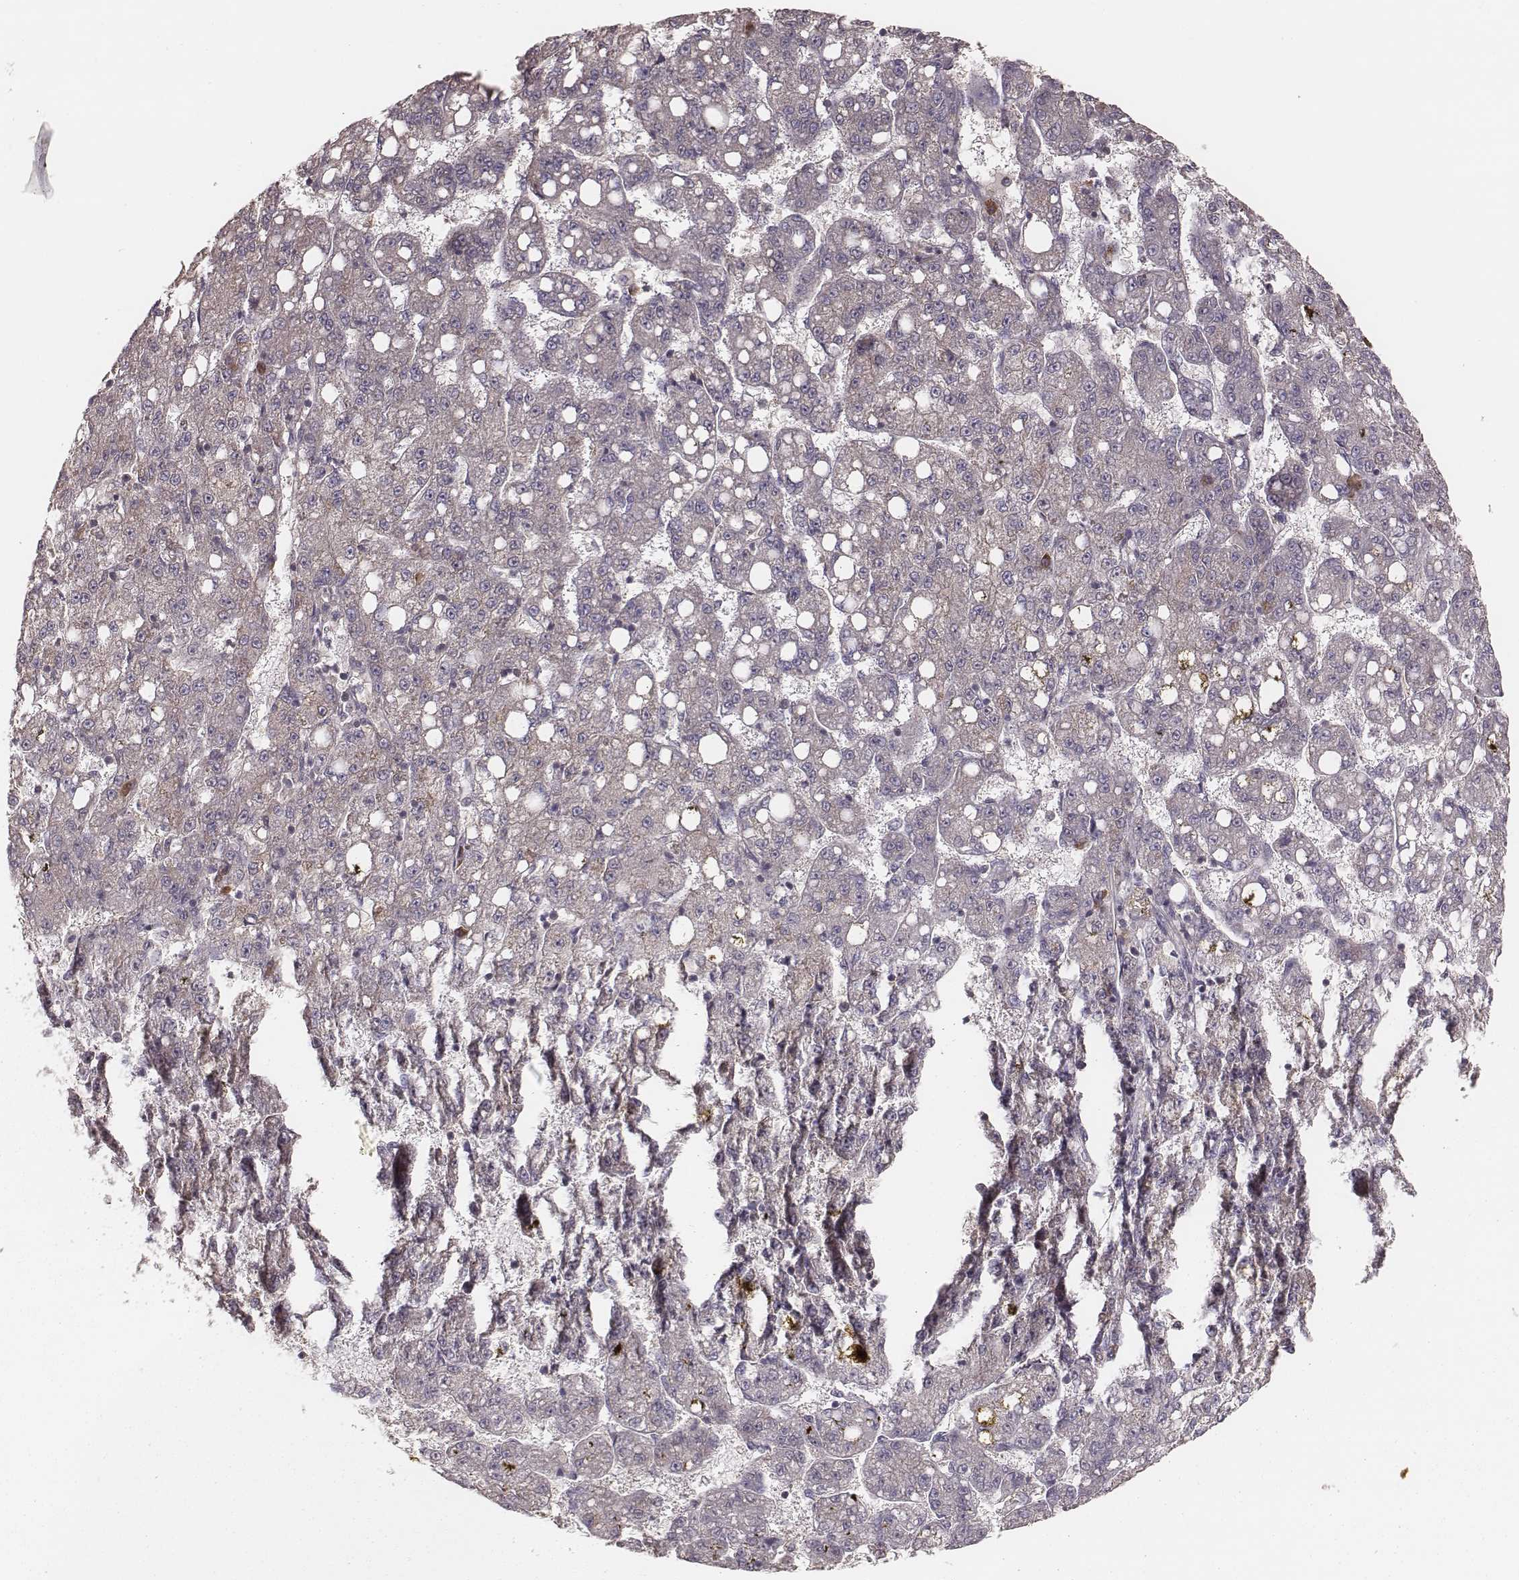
{"staining": {"intensity": "negative", "quantity": "none", "location": "none"}, "tissue": "liver cancer", "cell_type": "Tumor cells", "image_type": "cancer", "snomed": [{"axis": "morphology", "description": "Carcinoma, Hepatocellular, NOS"}, {"axis": "topography", "description": "Liver"}], "caption": "Immunohistochemical staining of liver cancer shows no significant expression in tumor cells.", "gene": "CARS1", "patient": {"sex": "female", "age": 65}}